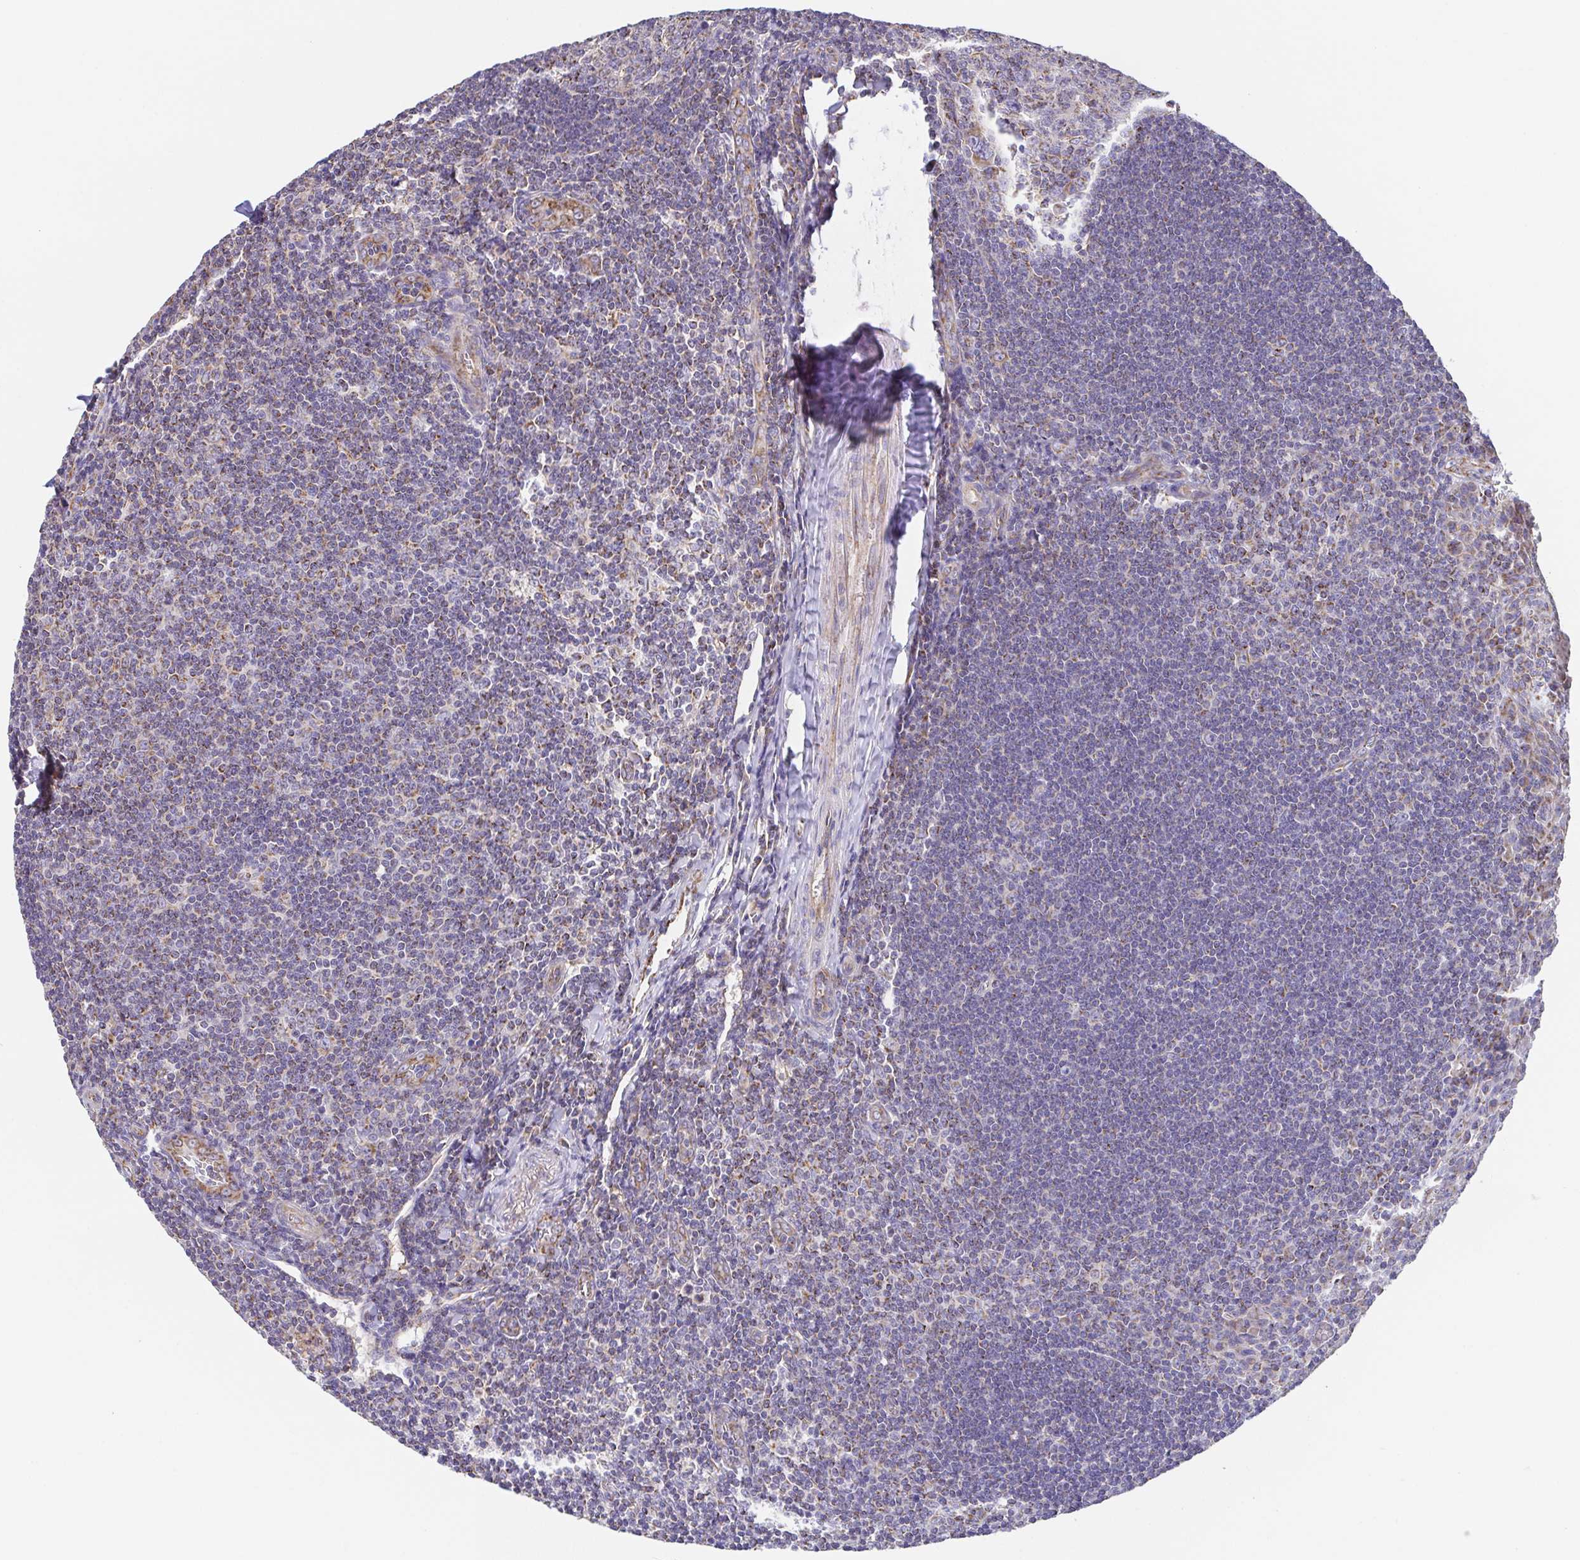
{"staining": {"intensity": "weak", "quantity": "25%-75%", "location": "cytoplasmic/membranous"}, "tissue": "tonsil", "cell_type": "Germinal center cells", "image_type": "normal", "snomed": [{"axis": "morphology", "description": "Normal tissue, NOS"}, {"axis": "topography", "description": "Tonsil"}], "caption": "Protein analysis of benign tonsil displays weak cytoplasmic/membranous staining in approximately 25%-75% of germinal center cells.", "gene": "GINM1", "patient": {"sex": "male", "age": 27}}